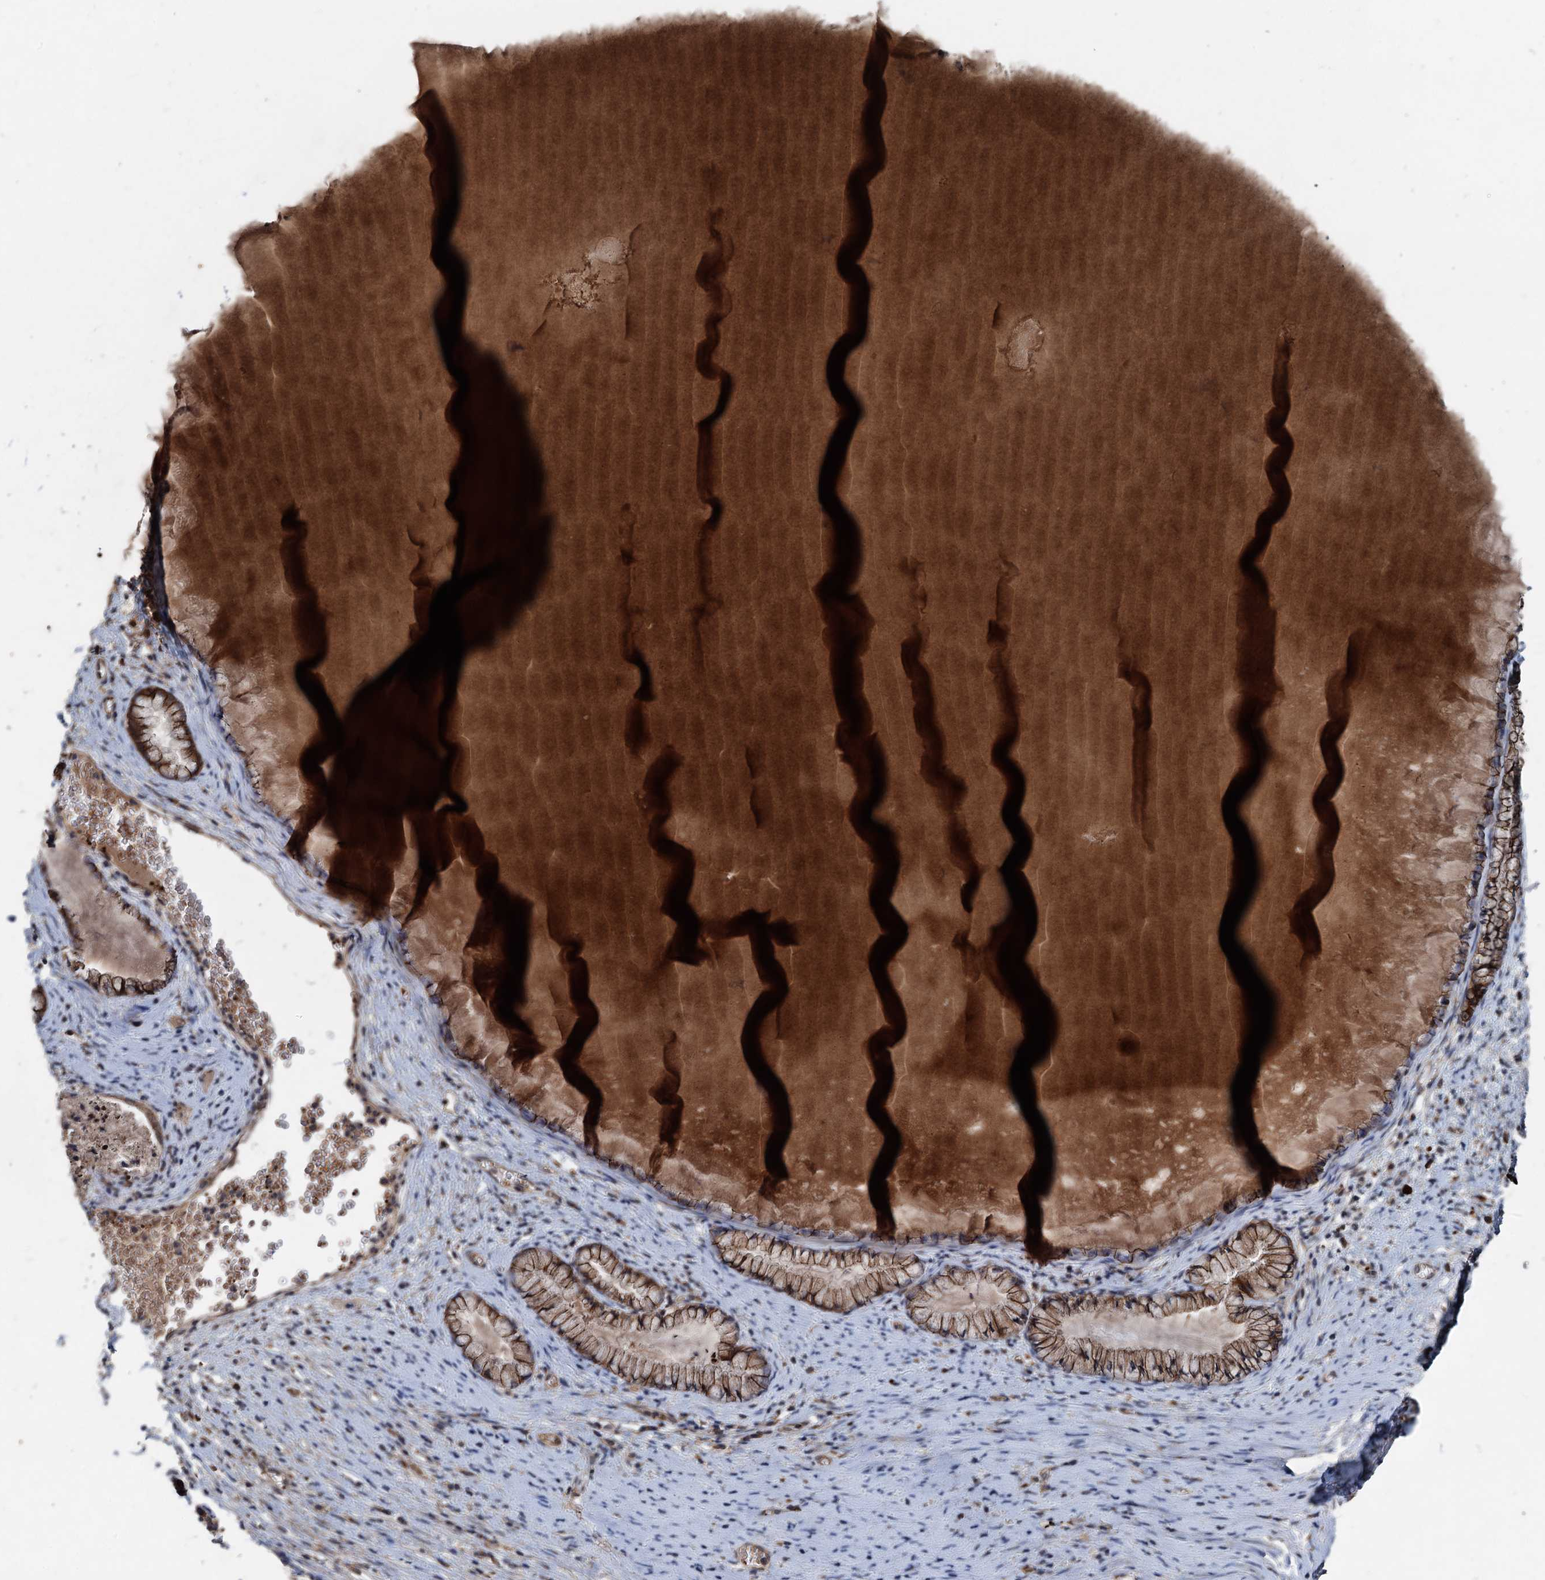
{"staining": {"intensity": "strong", "quantity": ">75%", "location": "cytoplasmic/membranous"}, "tissue": "cervix", "cell_type": "Glandular cells", "image_type": "normal", "snomed": [{"axis": "morphology", "description": "Normal tissue, NOS"}, {"axis": "topography", "description": "Cervix"}], "caption": "Protein positivity by immunohistochemistry (IHC) reveals strong cytoplasmic/membranous expression in about >75% of glandular cells in unremarkable cervix. Nuclei are stained in blue.", "gene": "N4BP2L2", "patient": {"sex": "female", "age": 42}}